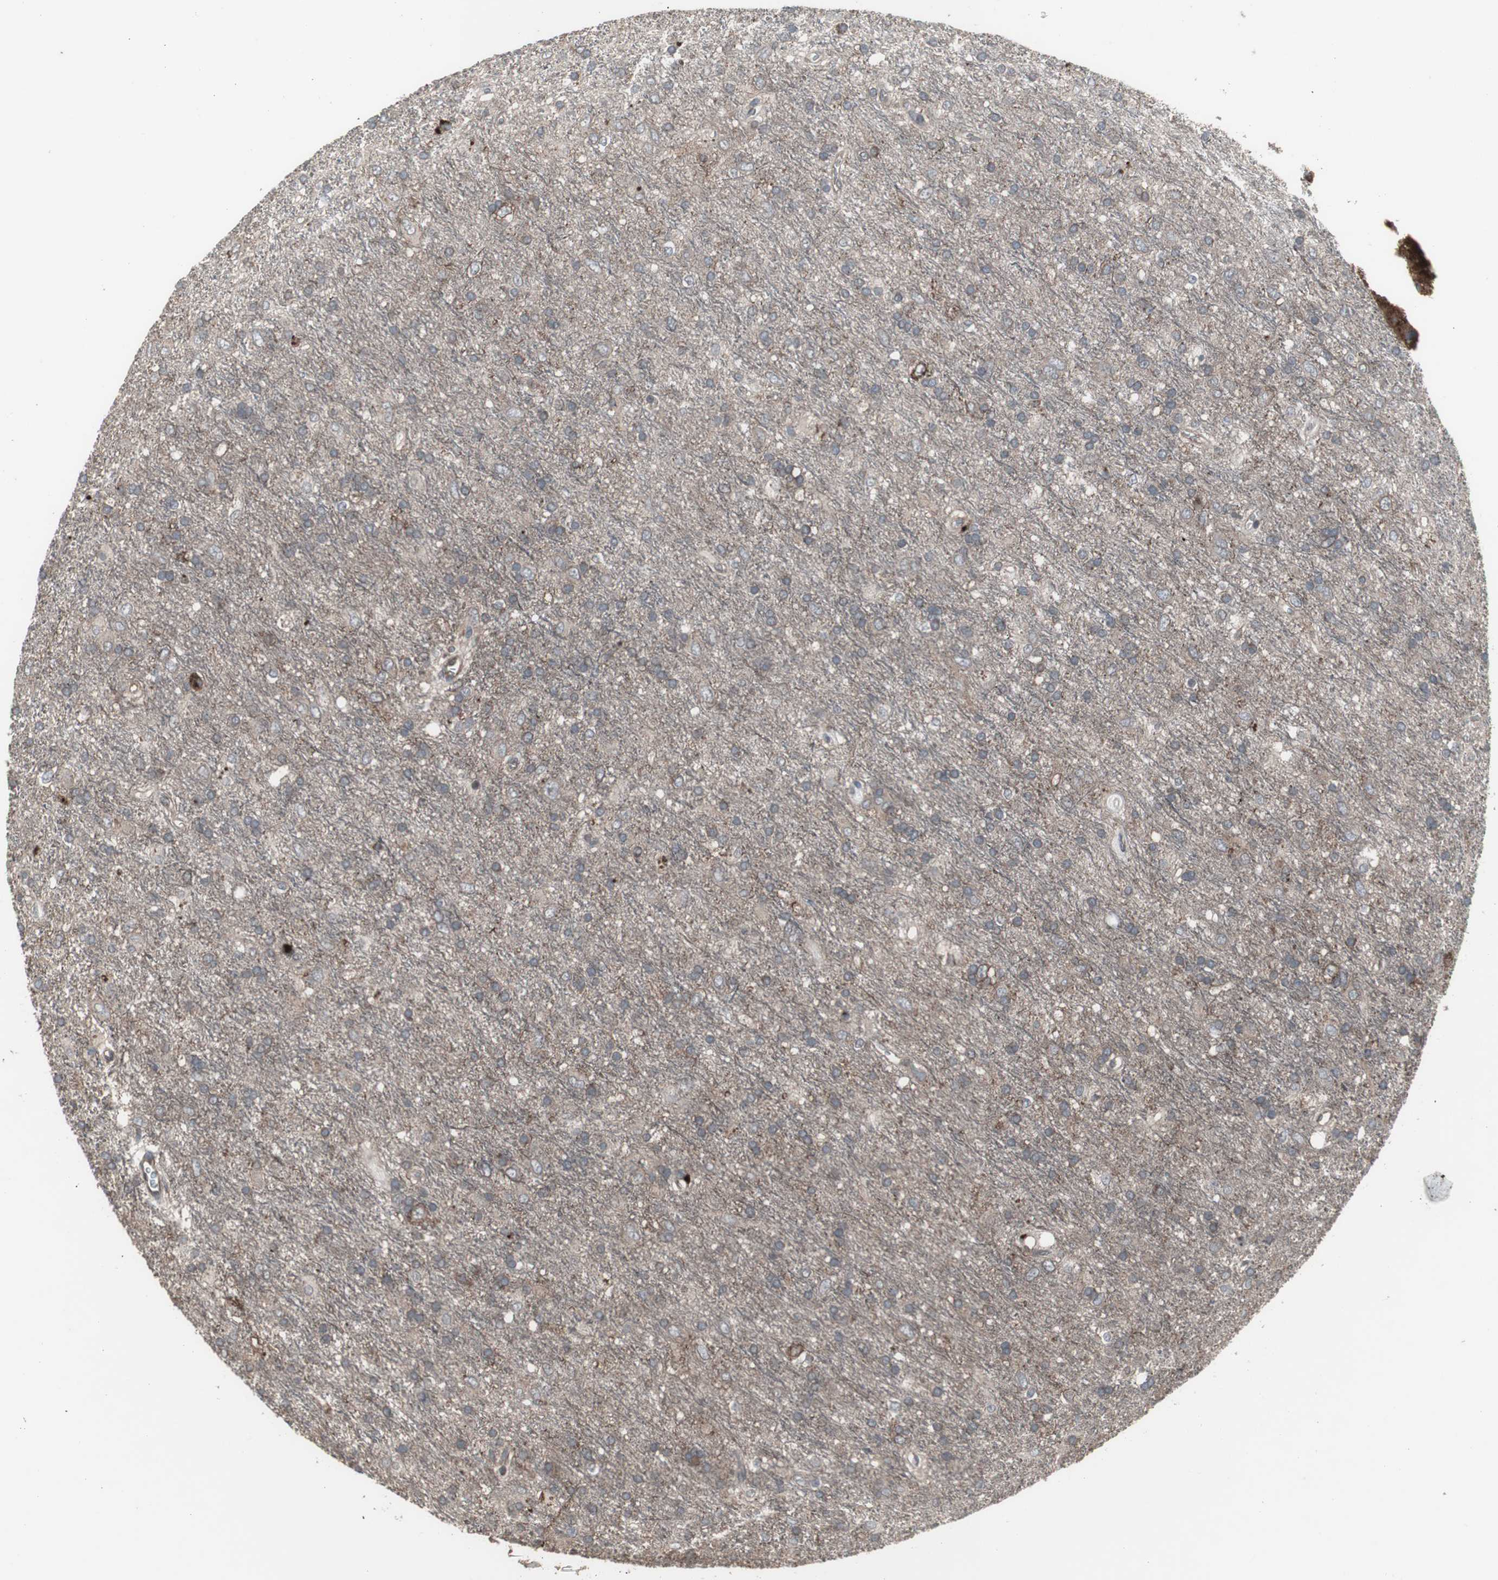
{"staining": {"intensity": "weak", "quantity": "25%-75%", "location": "cytoplasmic/membranous"}, "tissue": "glioma", "cell_type": "Tumor cells", "image_type": "cancer", "snomed": [{"axis": "morphology", "description": "Glioma, malignant, Low grade"}, {"axis": "topography", "description": "Brain"}], "caption": "Brown immunohistochemical staining in human glioma shows weak cytoplasmic/membranous staining in about 25%-75% of tumor cells. (DAB (3,3'-diaminobenzidine) IHC, brown staining for protein, blue staining for nuclei).", "gene": "SSTR2", "patient": {"sex": "male", "age": 77}}